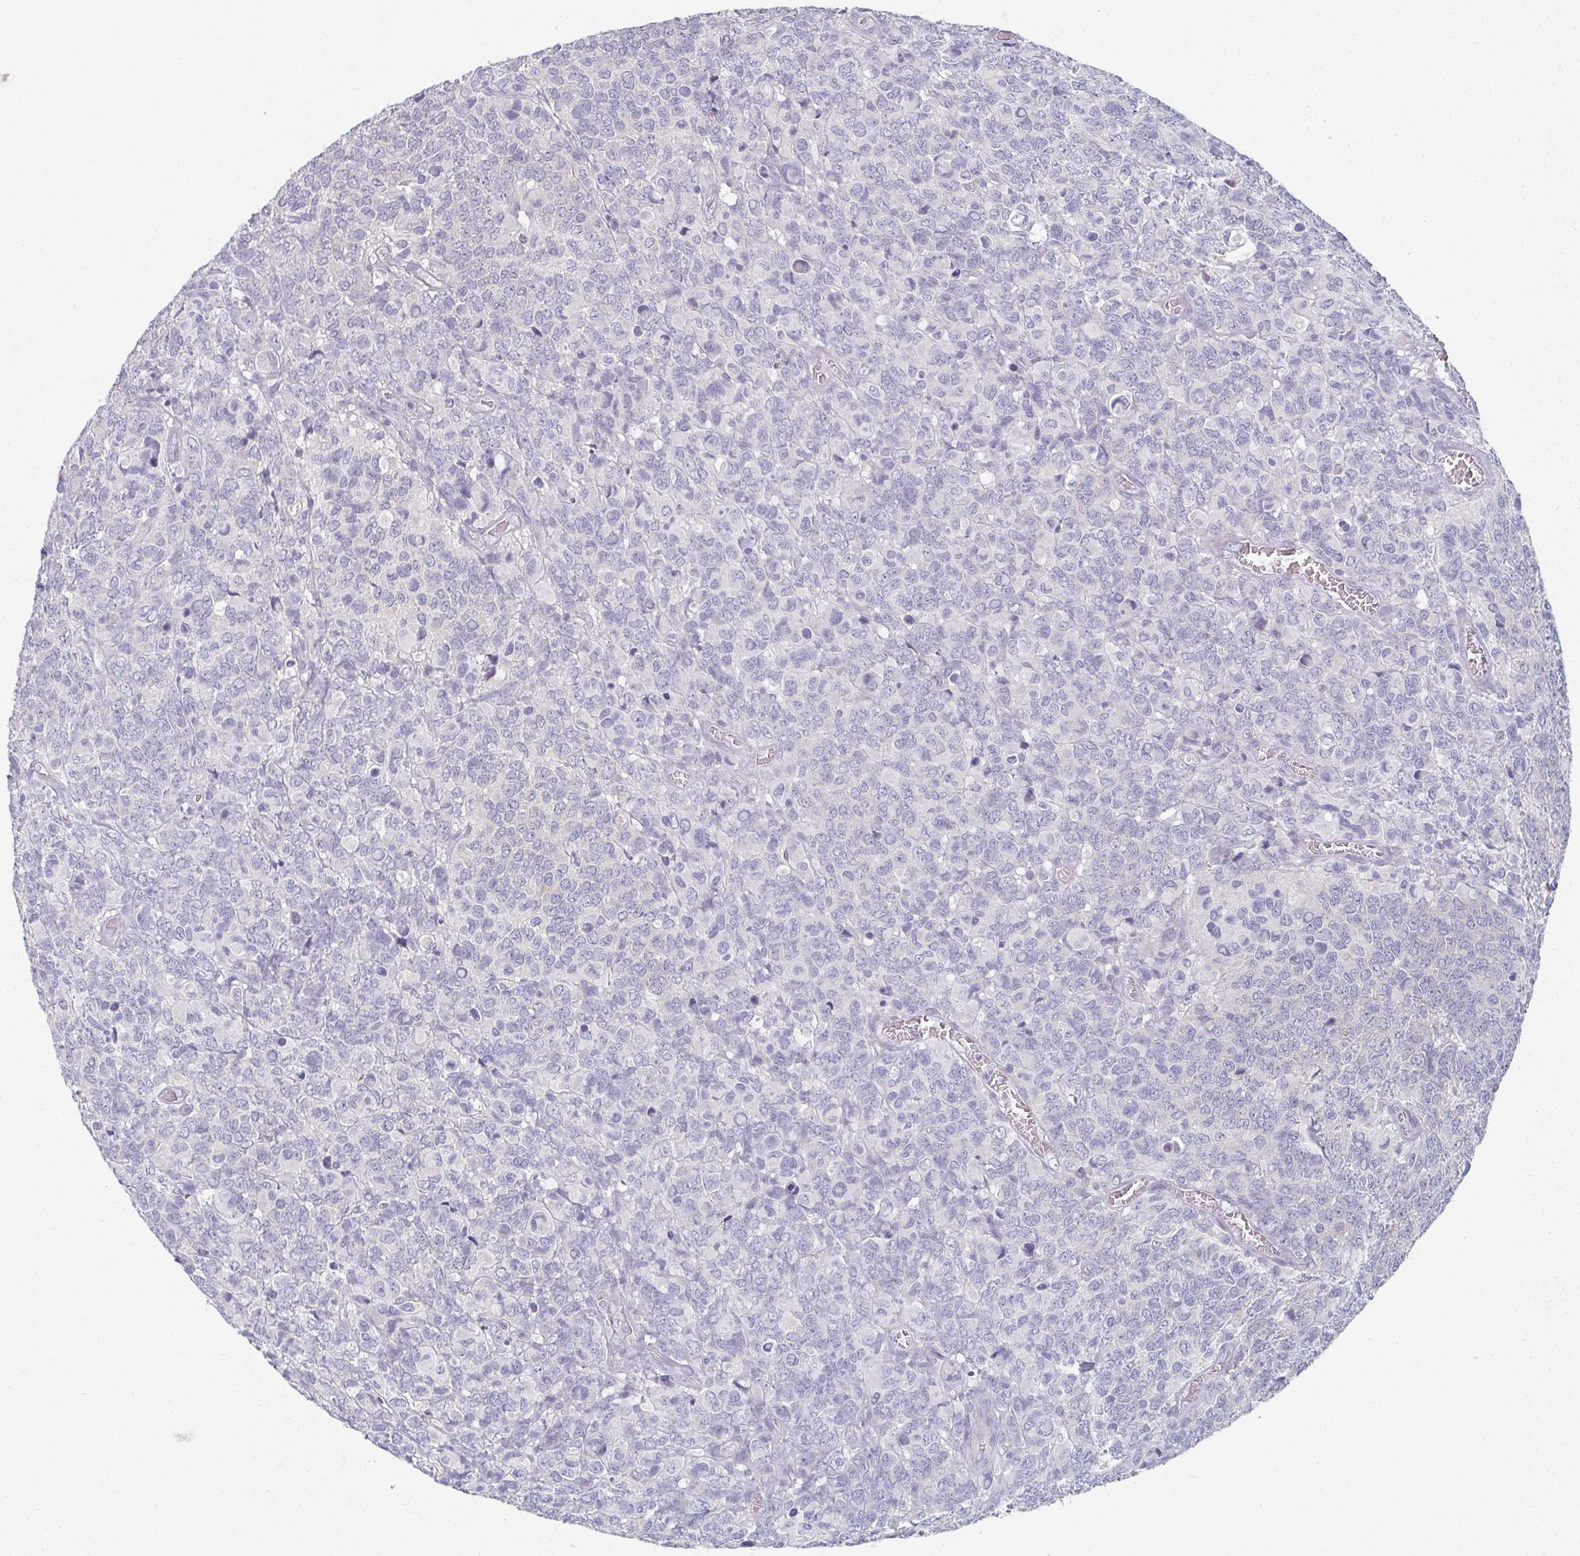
{"staining": {"intensity": "negative", "quantity": "none", "location": "none"}, "tissue": "glioma", "cell_type": "Tumor cells", "image_type": "cancer", "snomed": [{"axis": "morphology", "description": "Glioma, malignant, High grade"}, {"axis": "topography", "description": "Brain"}], "caption": "Tumor cells are negative for brown protein staining in malignant glioma (high-grade).", "gene": "CAMKV", "patient": {"sex": "male", "age": 39}}